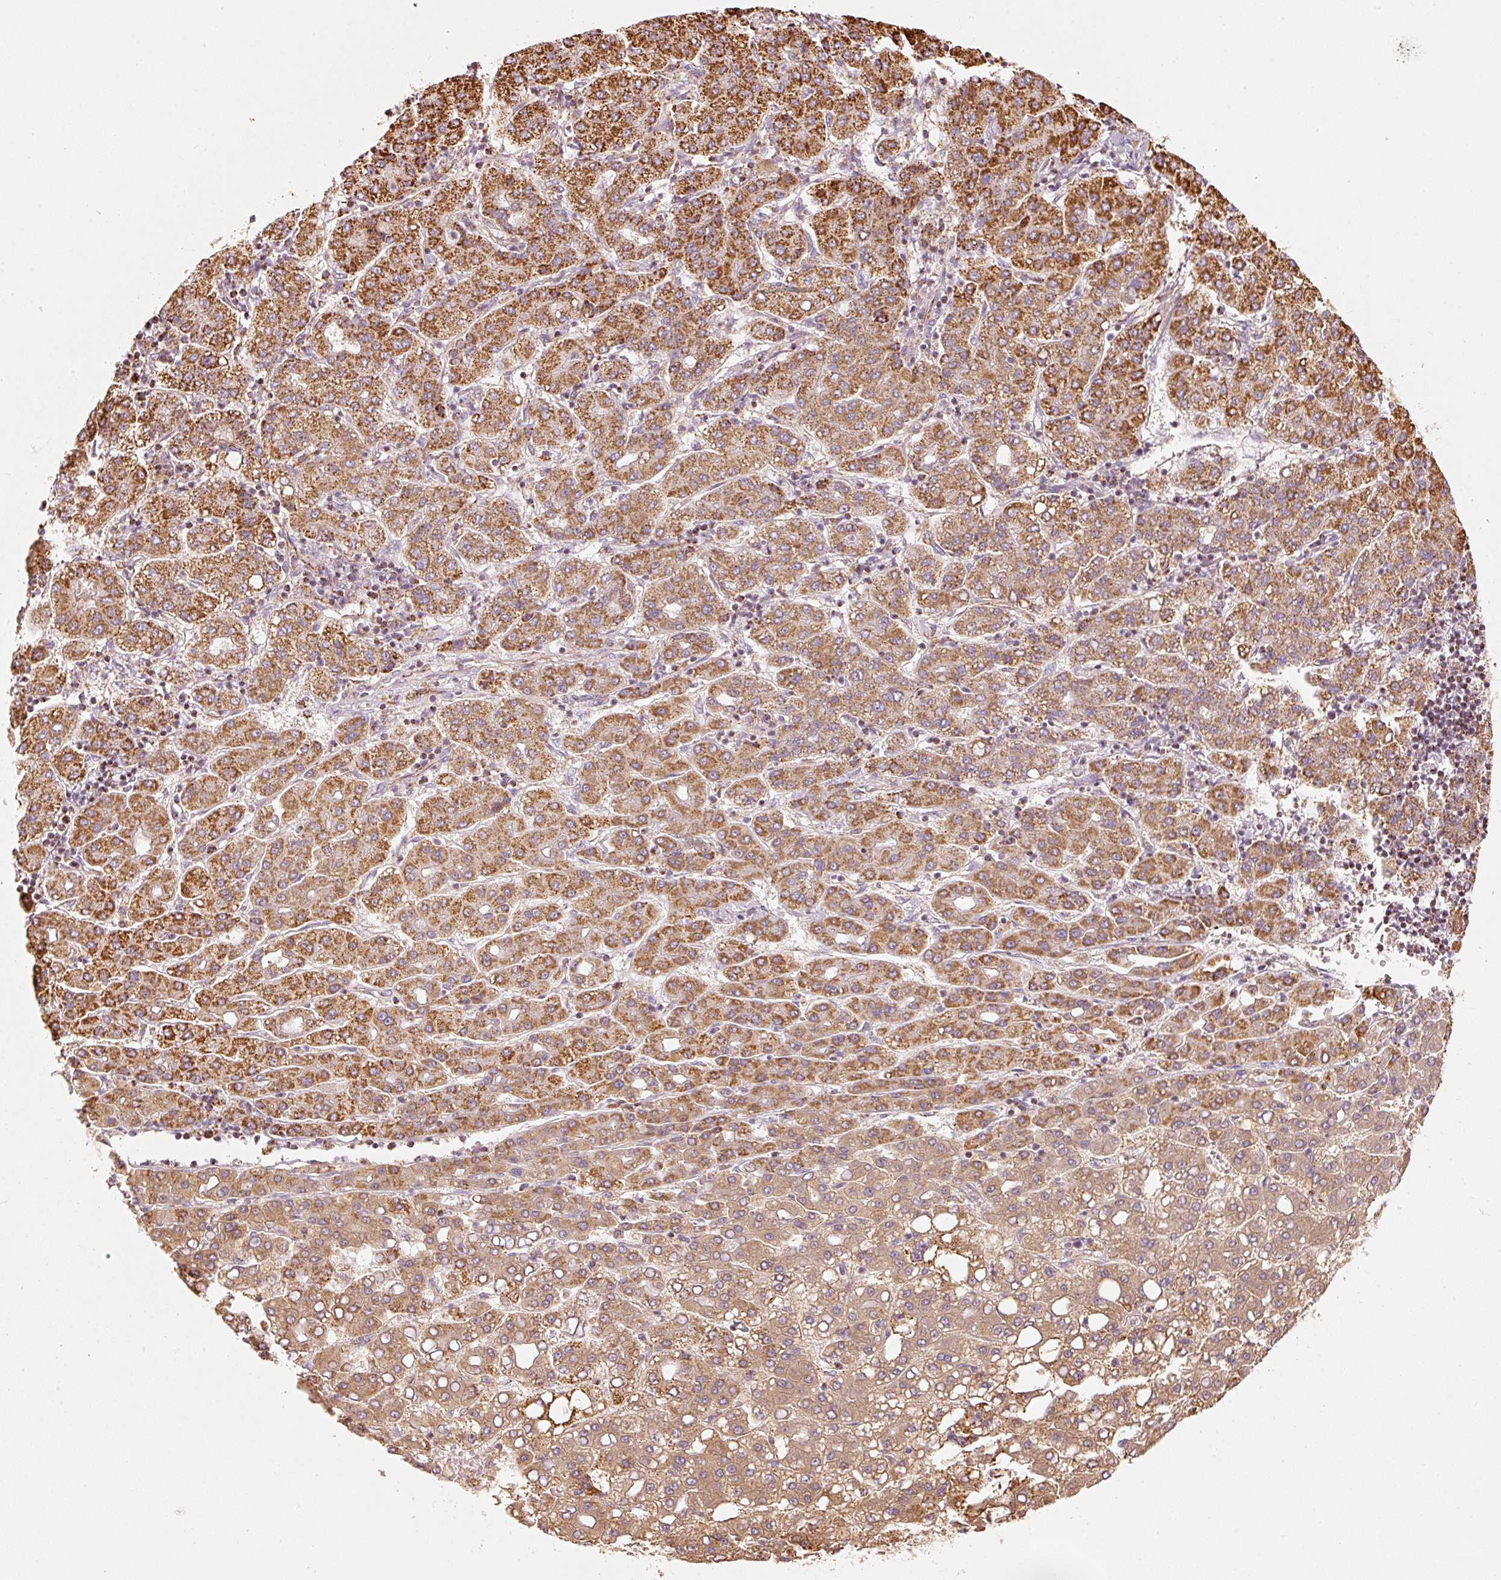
{"staining": {"intensity": "strong", "quantity": ">75%", "location": "cytoplasmic/membranous"}, "tissue": "liver cancer", "cell_type": "Tumor cells", "image_type": "cancer", "snomed": [{"axis": "morphology", "description": "Carcinoma, Hepatocellular, NOS"}, {"axis": "topography", "description": "Liver"}], "caption": "This is a photomicrograph of immunohistochemistry (IHC) staining of liver cancer (hepatocellular carcinoma), which shows strong positivity in the cytoplasmic/membranous of tumor cells.", "gene": "C17orf98", "patient": {"sex": "male", "age": 65}}